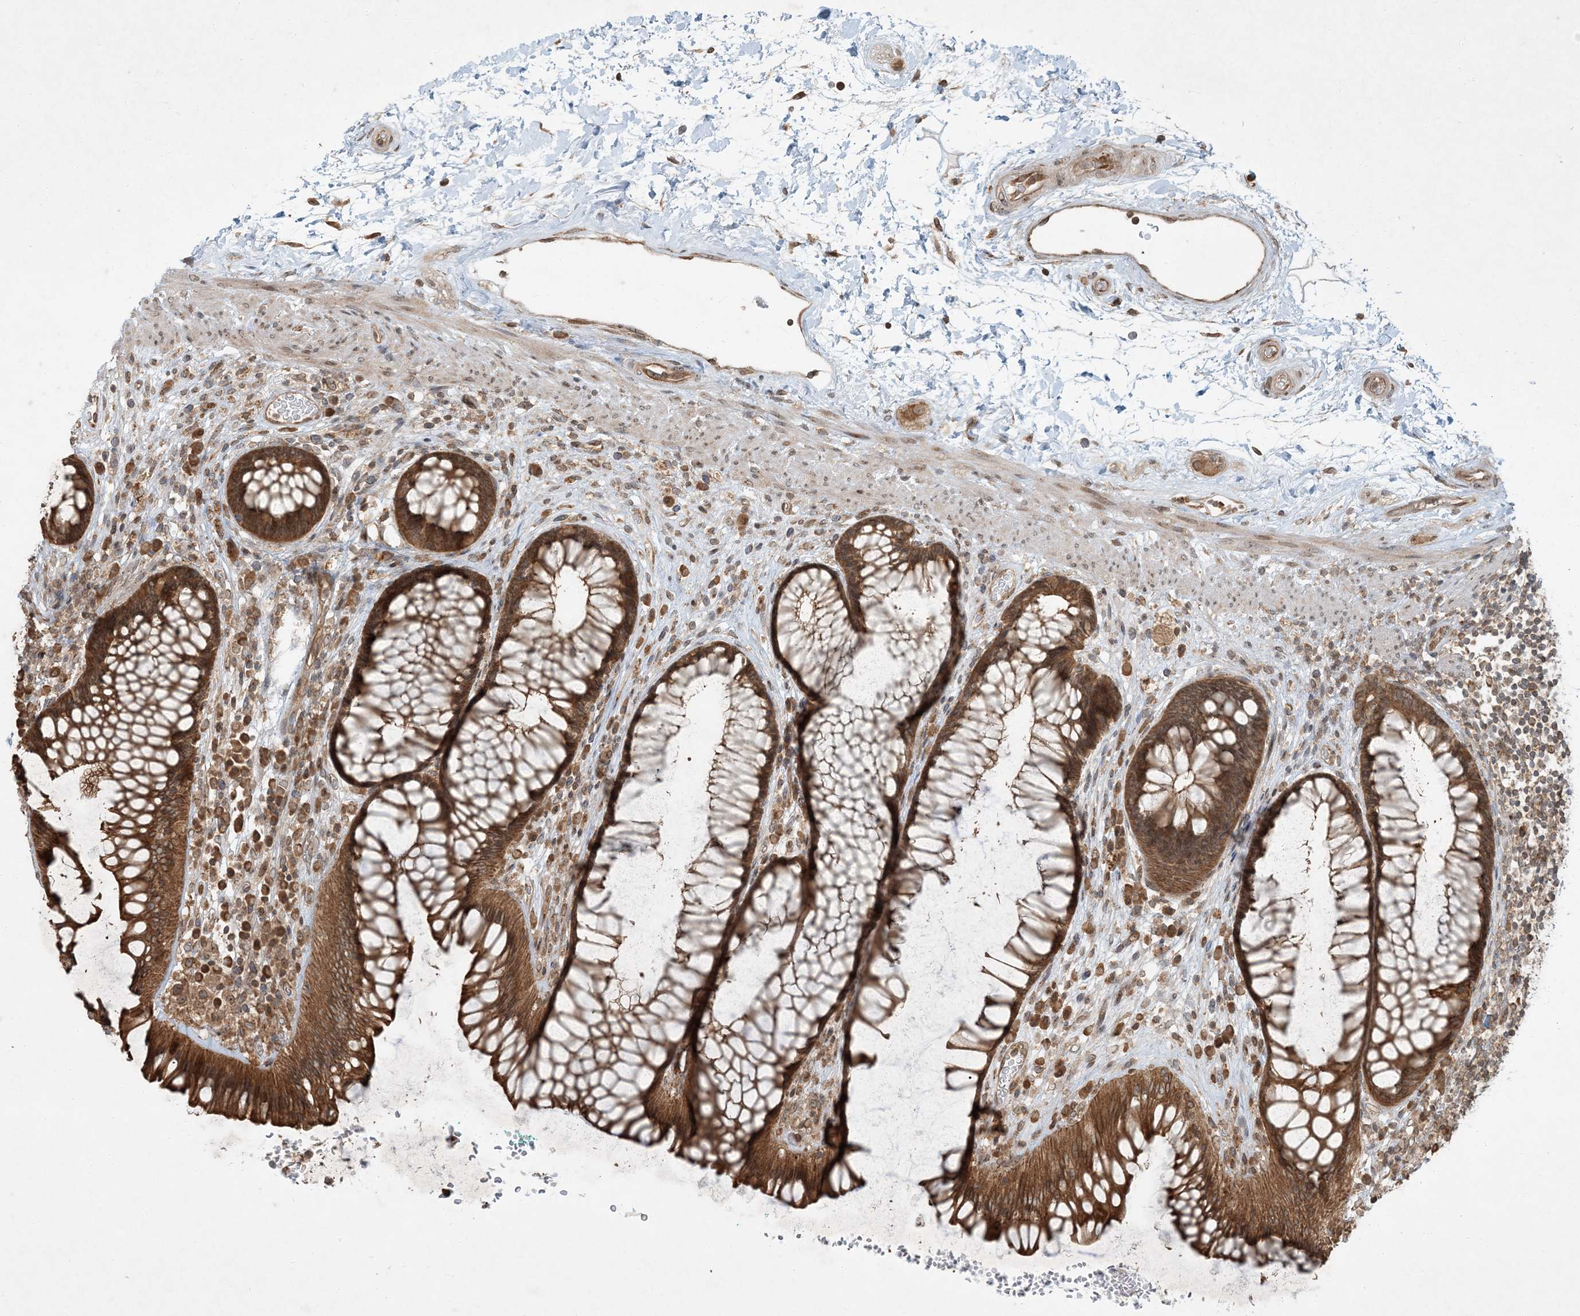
{"staining": {"intensity": "moderate", "quantity": ">75%", "location": "cytoplasmic/membranous"}, "tissue": "rectum", "cell_type": "Glandular cells", "image_type": "normal", "snomed": [{"axis": "morphology", "description": "Normal tissue, NOS"}, {"axis": "topography", "description": "Rectum"}], "caption": "IHC image of unremarkable human rectum stained for a protein (brown), which displays medium levels of moderate cytoplasmic/membranous positivity in about >75% of glandular cells.", "gene": "COMMD8", "patient": {"sex": "male", "age": 51}}